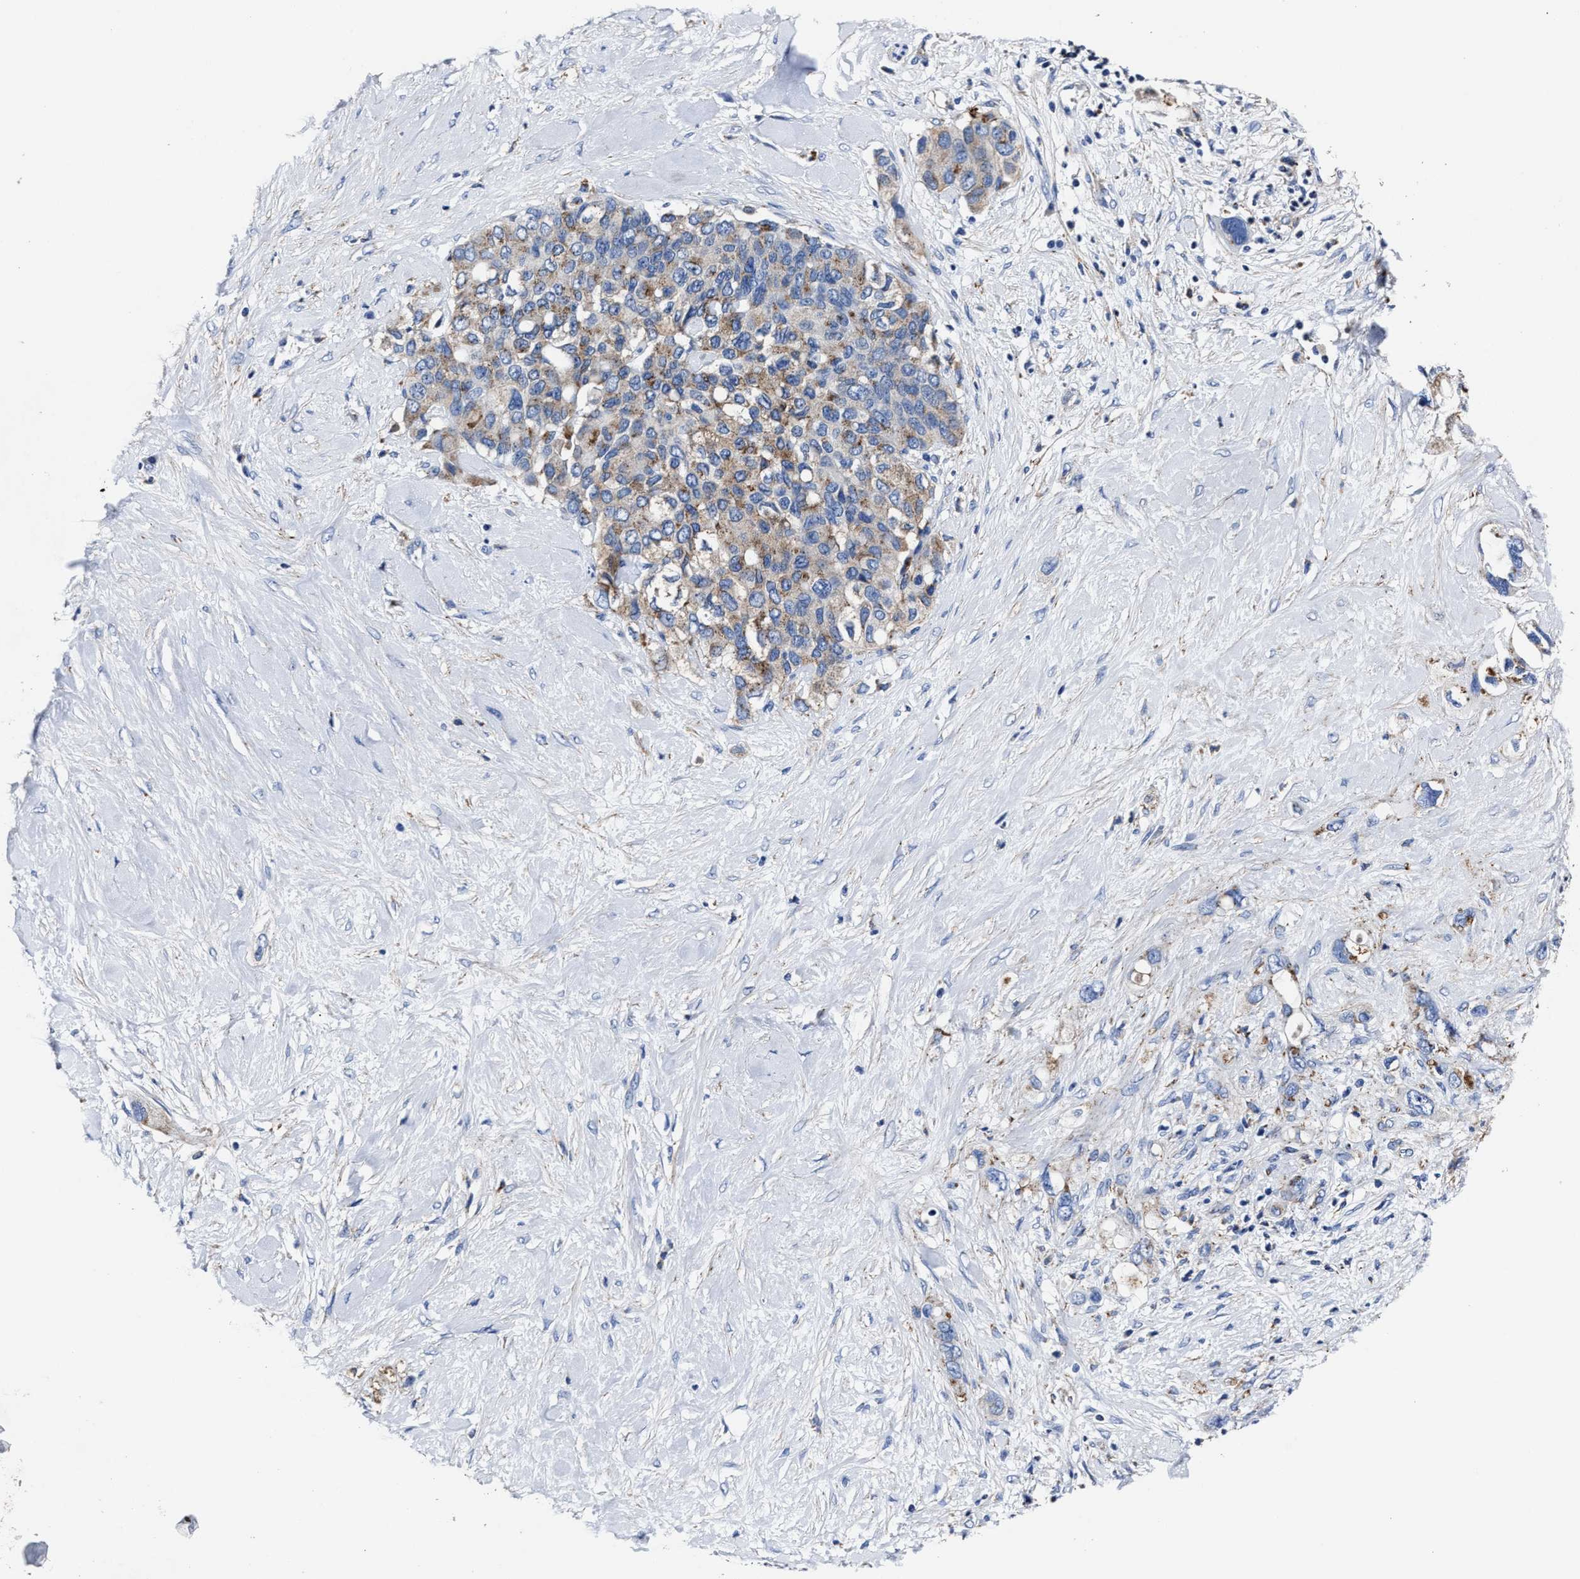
{"staining": {"intensity": "moderate", "quantity": ">75%", "location": "cytoplasmic/membranous"}, "tissue": "pancreatic cancer", "cell_type": "Tumor cells", "image_type": "cancer", "snomed": [{"axis": "morphology", "description": "Adenocarcinoma, NOS"}, {"axis": "topography", "description": "Pancreas"}], "caption": "A medium amount of moderate cytoplasmic/membranous expression is identified in about >75% of tumor cells in pancreatic adenocarcinoma tissue.", "gene": "LAMTOR4", "patient": {"sex": "female", "age": 56}}